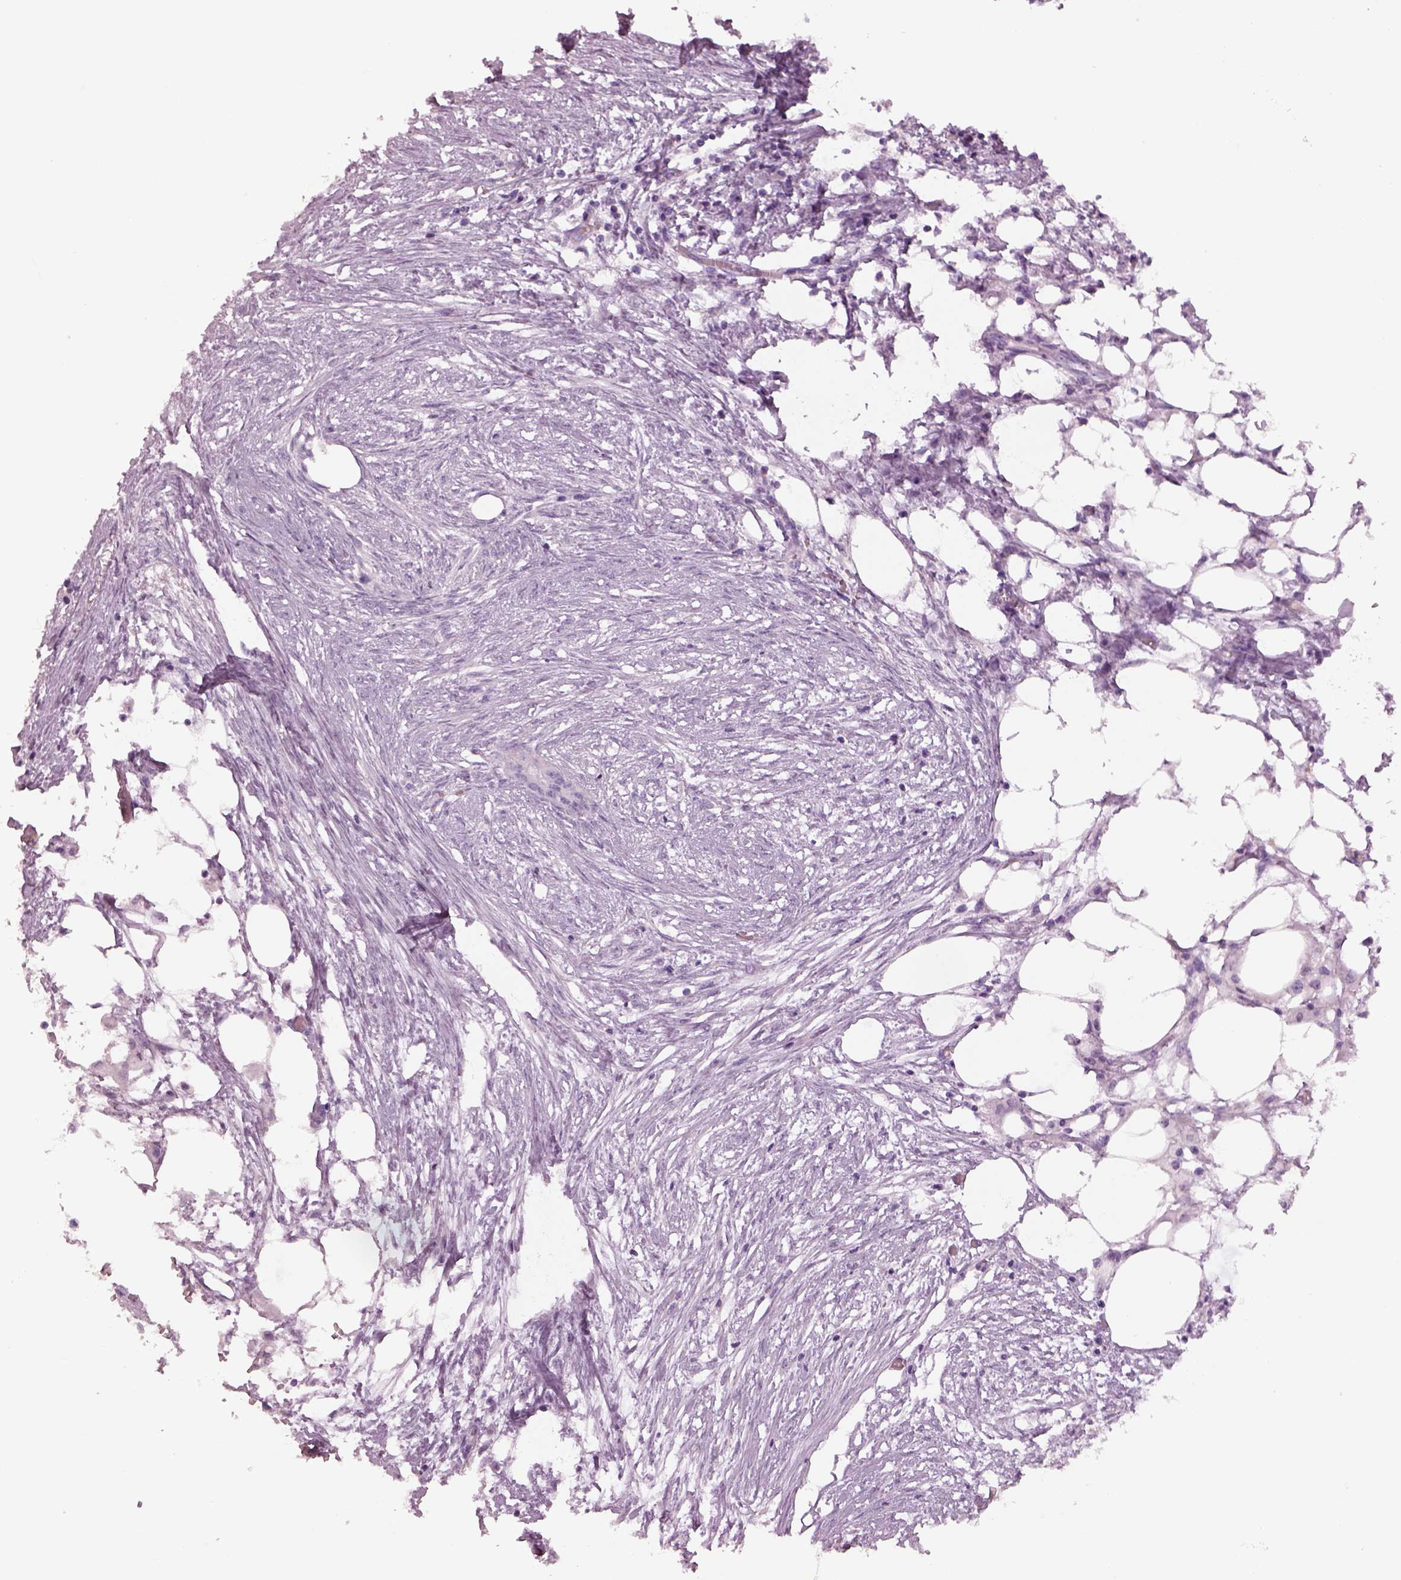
{"staining": {"intensity": "negative", "quantity": "none", "location": "none"}, "tissue": "endometrial cancer", "cell_type": "Tumor cells", "image_type": "cancer", "snomed": [{"axis": "morphology", "description": "Adenocarcinoma, NOS"}, {"axis": "morphology", "description": "Adenocarcinoma, metastatic, NOS"}, {"axis": "topography", "description": "Adipose tissue"}, {"axis": "topography", "description": "Endometrium"}], "caption": "This is a histopathology image of immunohistochemistry staining of adenocarcinoma (endometrial), which shows no positivity in tumor cells.", "gene": "GUCA1A", "patient": {"sex": "female", "age": 67}}